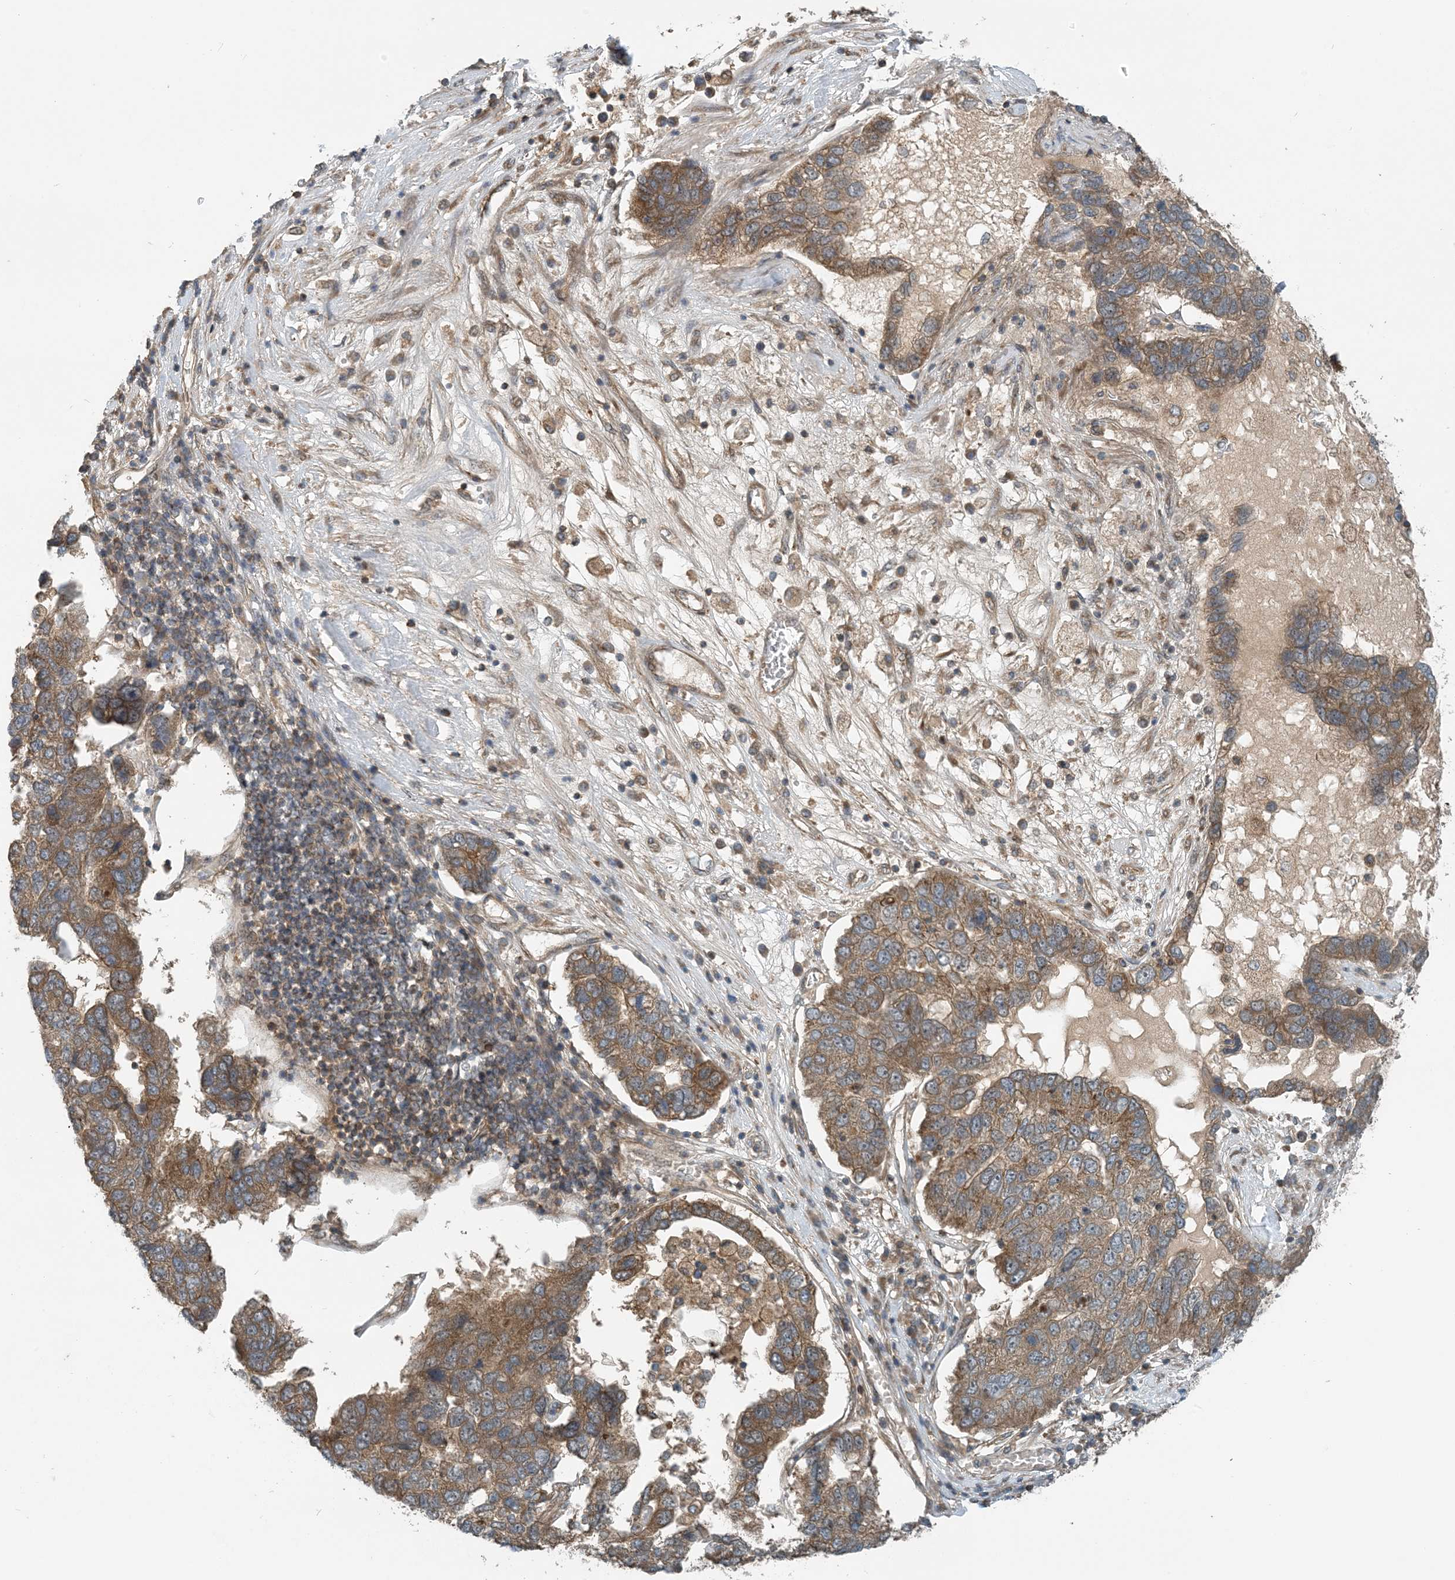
{"staining": {"intensity": "moderate", "quantity": ">75%", "location": "cytoplasmic/membranous"}, "tissue": "pancreatic cancer", "cell_type": "Tumor cells", "image_type": "cancer", "snomed": [{"axis": "morphology", "description": "Adenocarcinoma, NOS"}, {"axis": "topography", "description": "Pancreas"}], "caption": "Tumor cells demonstrate moderate cytoplasmic/membranous expression in about >75% of cells in adenocarcinoma (pancreatic). The staining is performed using DAB (3,3'-diaminobenzidine) brown chromogen to label protein expression. The nuclei are counter-stained blue using hematoxylin.", "gene": "ZBTB3", "patient": {"sex": "female", "age": 61}}